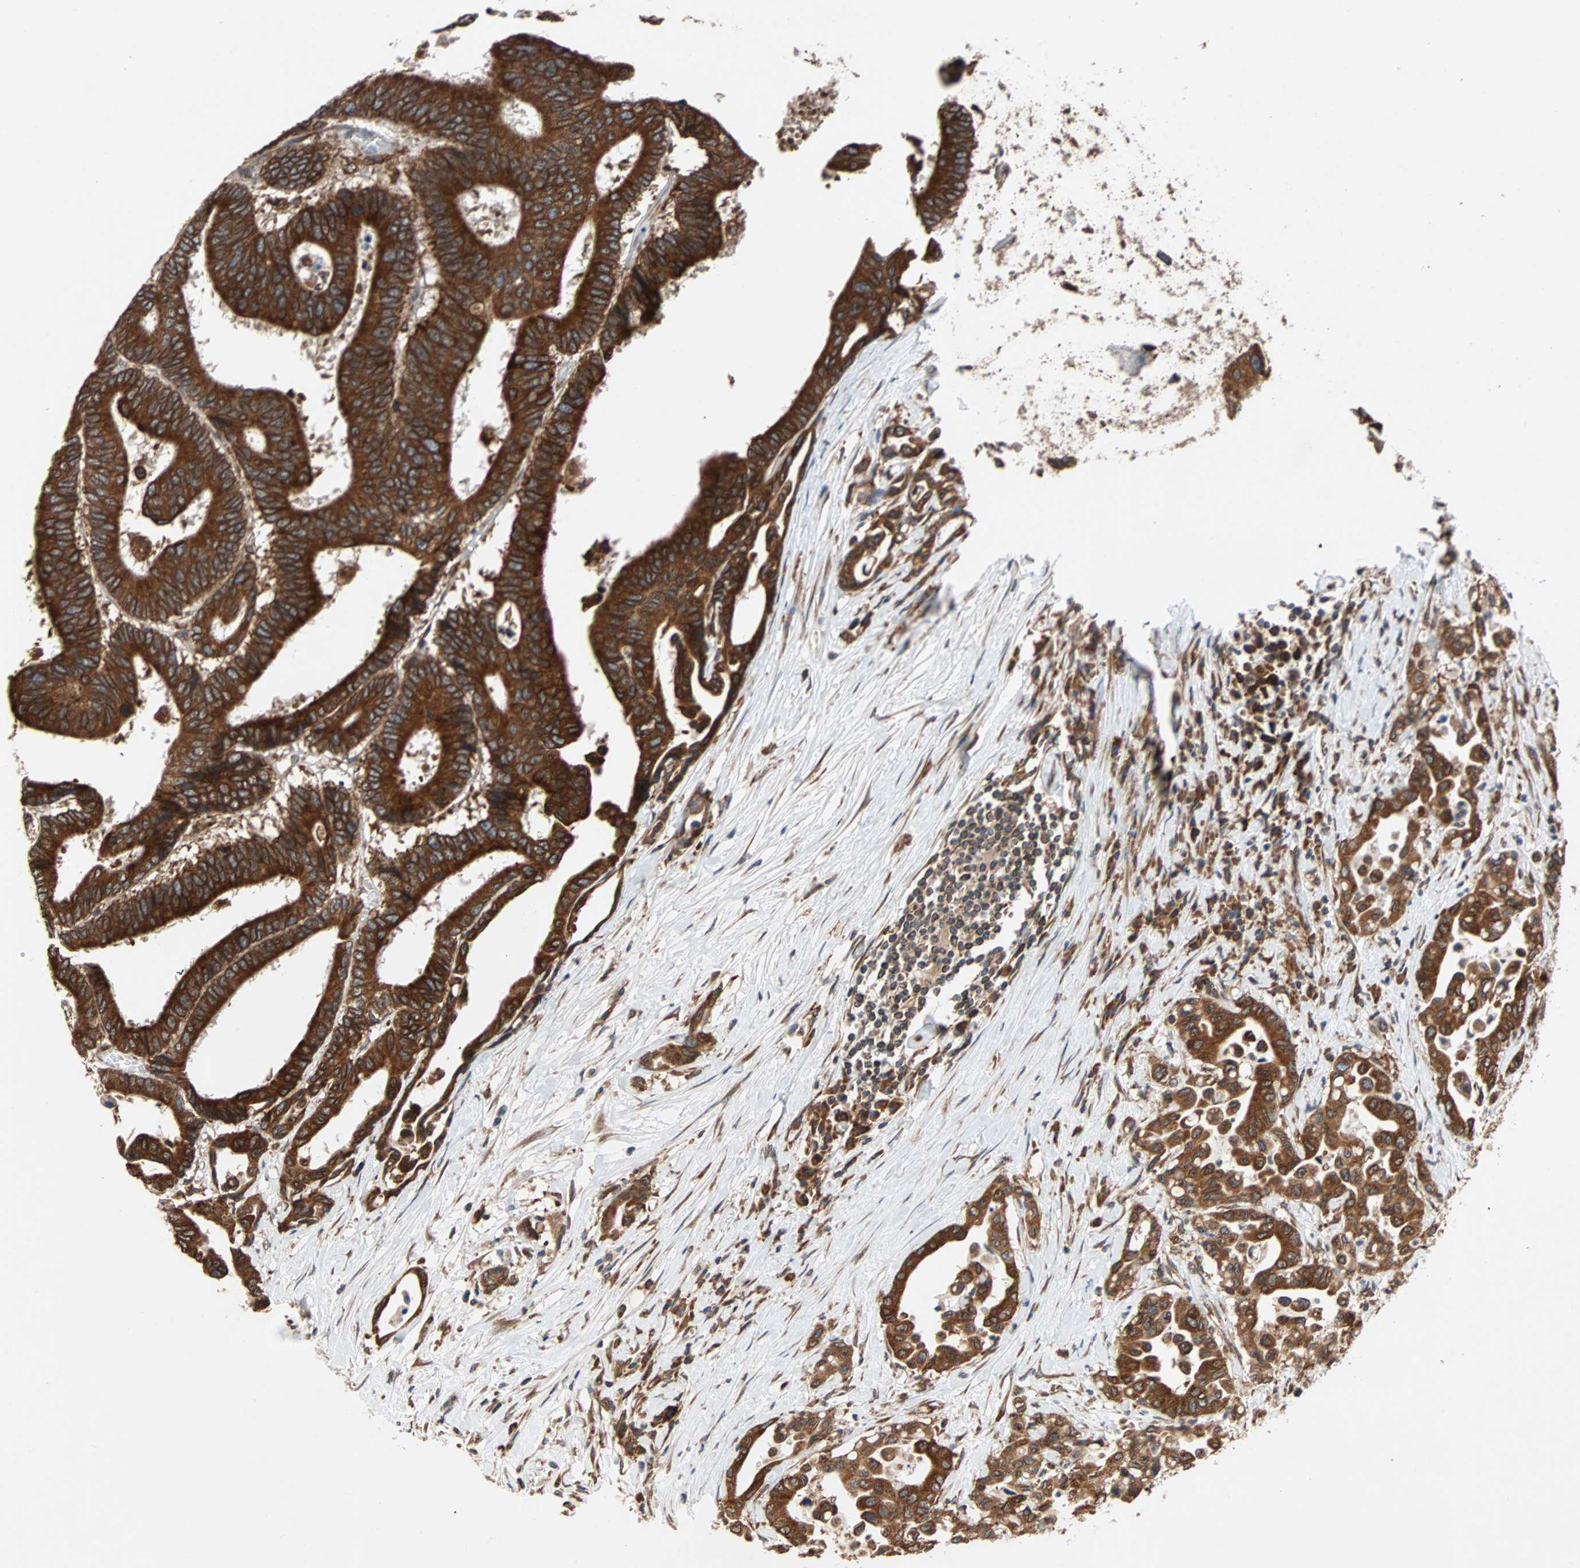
{"staining": {"intensity": "strong", "quantity": ">75%", "location": "cytoplasmic/membranous"}, "tissue": "colorectal cancer", "cell_type": "Tumor cells", "image_type": "cancer", "snomed": [{"axis": "morphology", "description": "Normal tissue, NOS"}, {"axis": "morphology", "description": "Adenocarcinoma, NOS"}, {"axis": "topography", "description": "Colon"}], "caption": "Protein expression by immunohistochemistry exhibits strong cytoplasmic/membranous positivity in approximately >75% of tumor cells in colorectal adenocarcinoma. The staining is performed using DAB brown chromogen to label protein expression. The nuclei are counter-stained blue using hematoxylin.", "gene": "AUP1", "patient": {"sex": "male", "age": 82}}